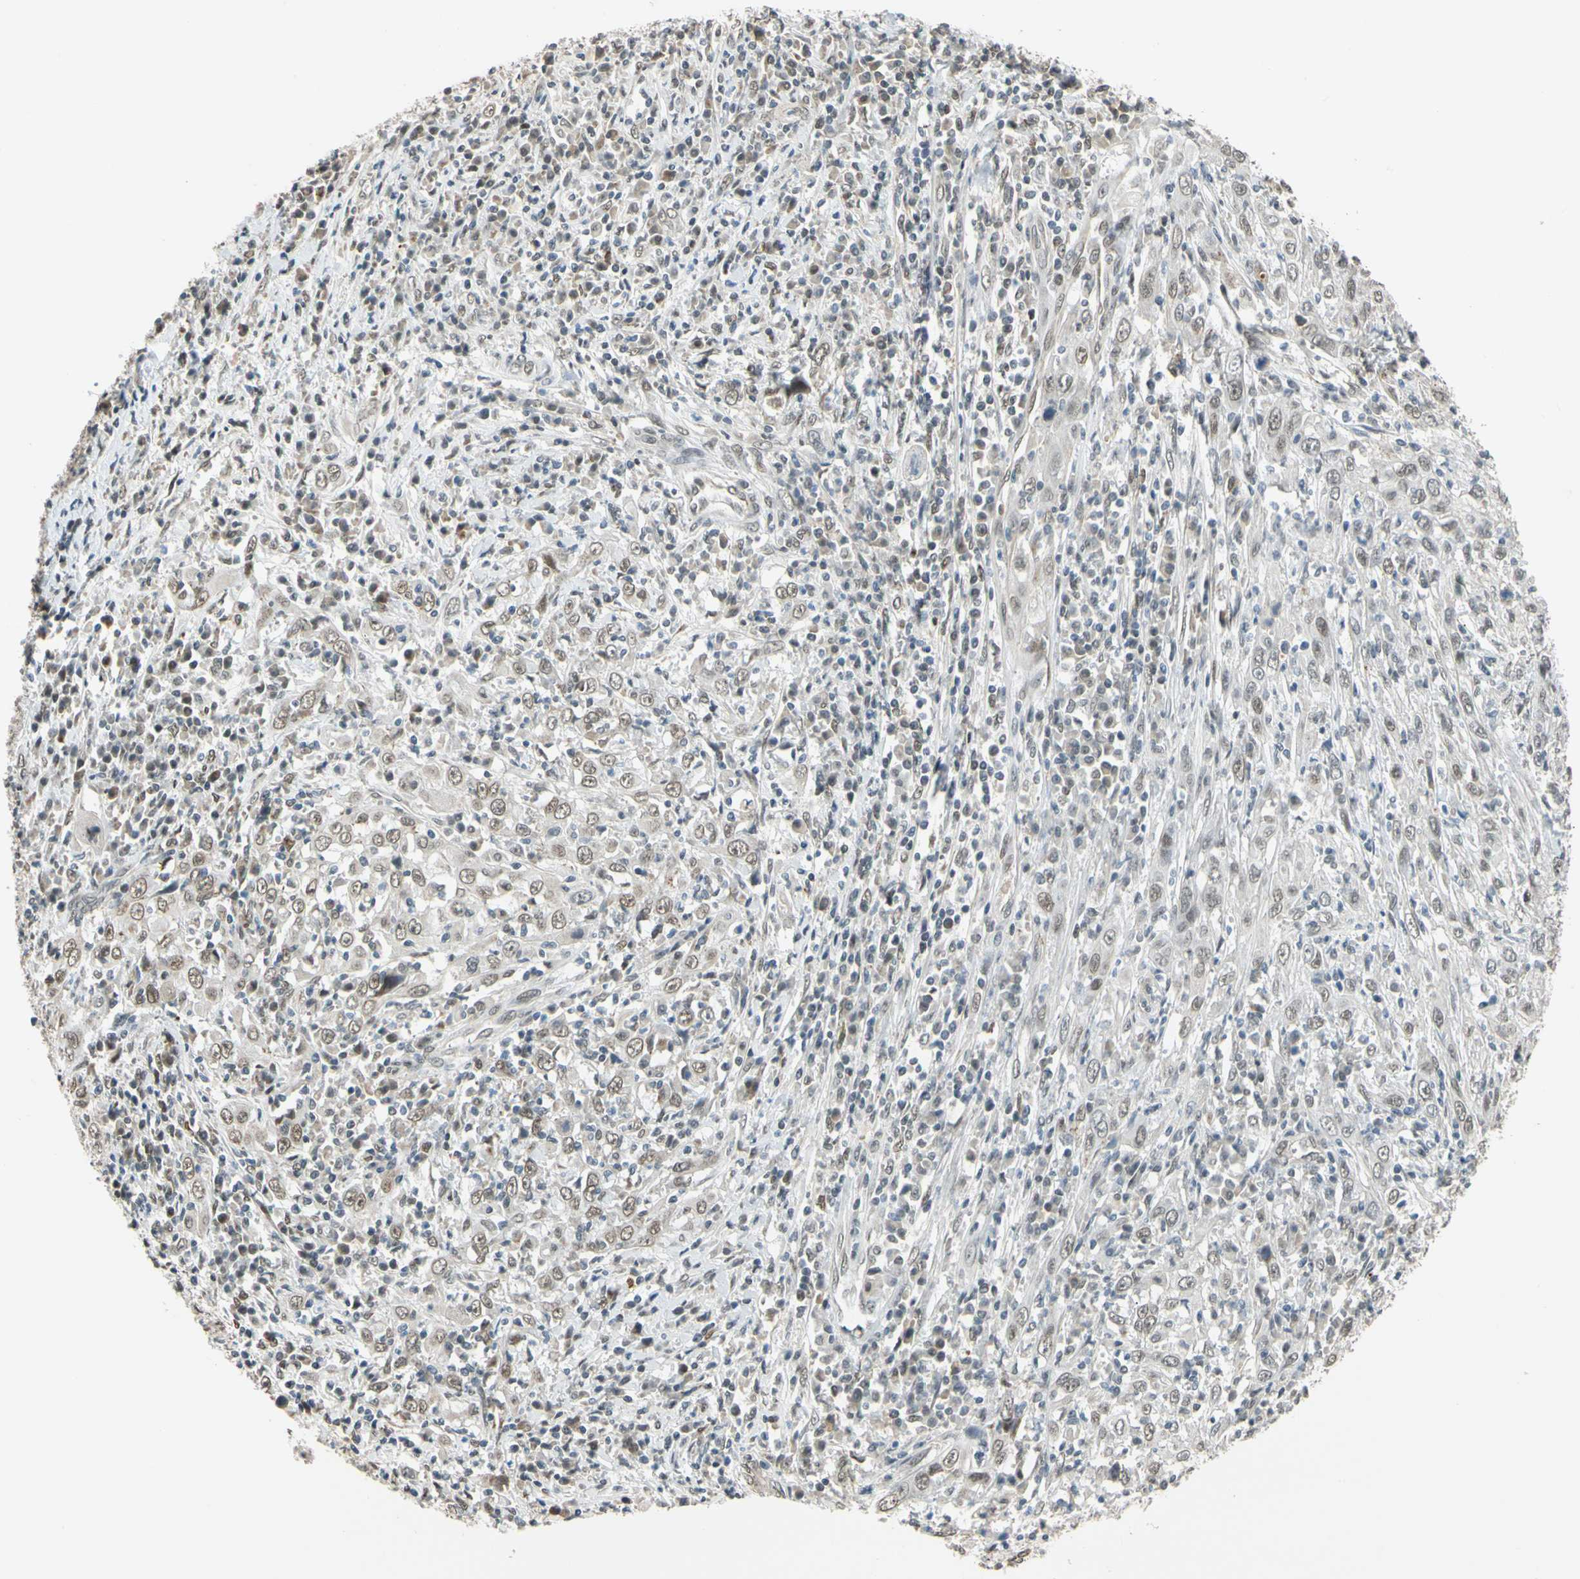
{"staining": {"intensity": "weak", "quantity": "25%-75%", "location": "nuclear"}, "tissue": "cervical cancer", "cell_type": "Tumor cells", "image_type": "cancer", "snomed": [{"axis": "morphology", "description": "Squamous cell carcinoma, NOS"}, {"axis": "topography", "description": "Cervix"}], "caption": "Brown immunohistochemical staining in human cervical cancer (squamous cell carcinoma) shows weak nuclear positivity in approximately 25%-75% of tumor cells.", "gene": "POGZ", "patient": {"sex": "female", "age": 46}}